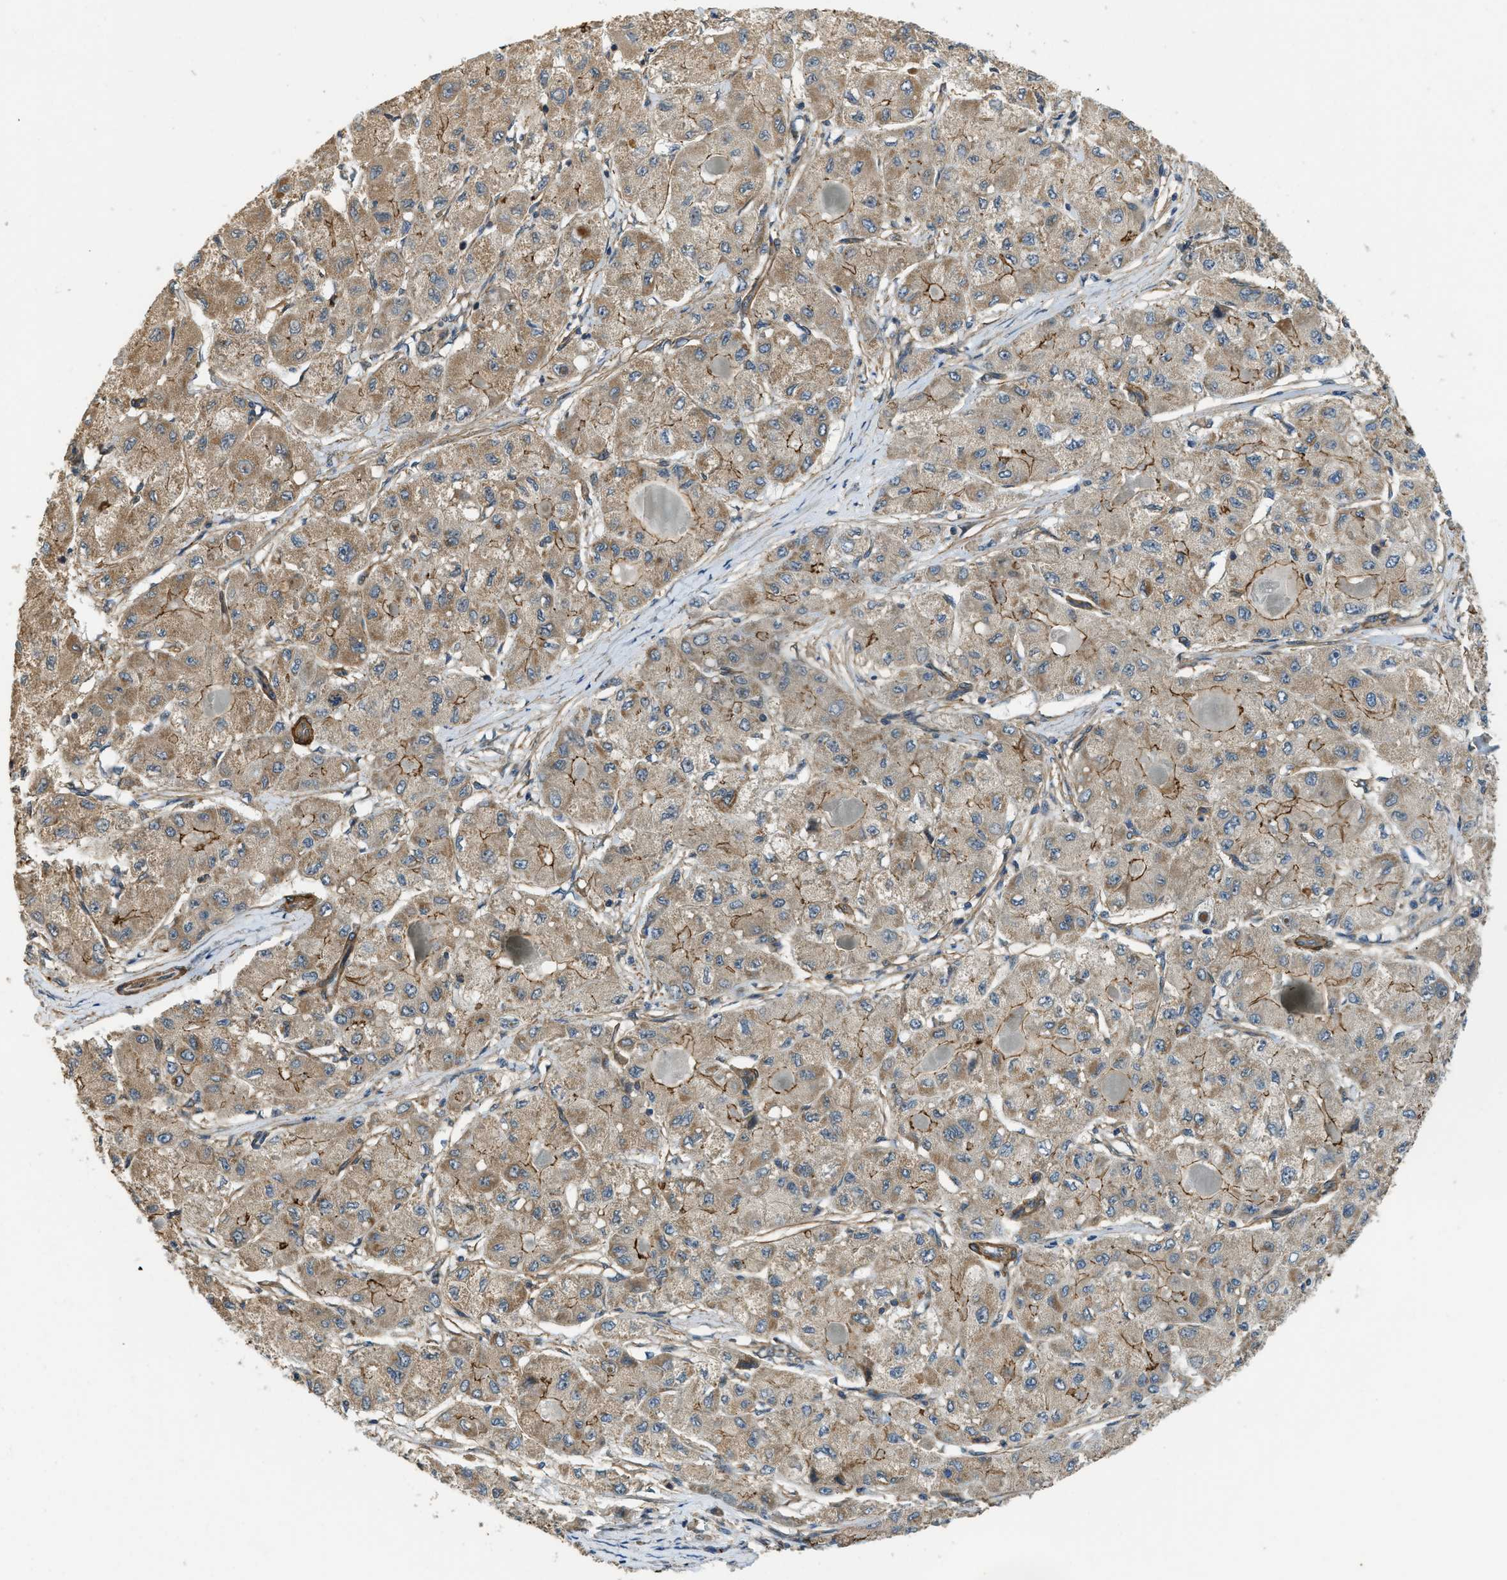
{"staining": {"intensity": "moderate", "quantity": ">75%", "location": "cytoplasmic/membranous"}, "tissue": "liver cancer", "cell_type": "Tumor cells", "image_type": "cancer", "snomed": [{"axis": "morphology", "description": "Carcinoma, Hepatocellular, NOS"}, {"axis": "topography", "description": "Liver"}], "caption": "There is medium levels of moderate cytoplasmic/membranous staining in tumor cells of liver cancer, as demonstrated by immunohistochemical staining (brown color).", "gene": "CGN", "patient": {"sex": "male", "age": 80}}